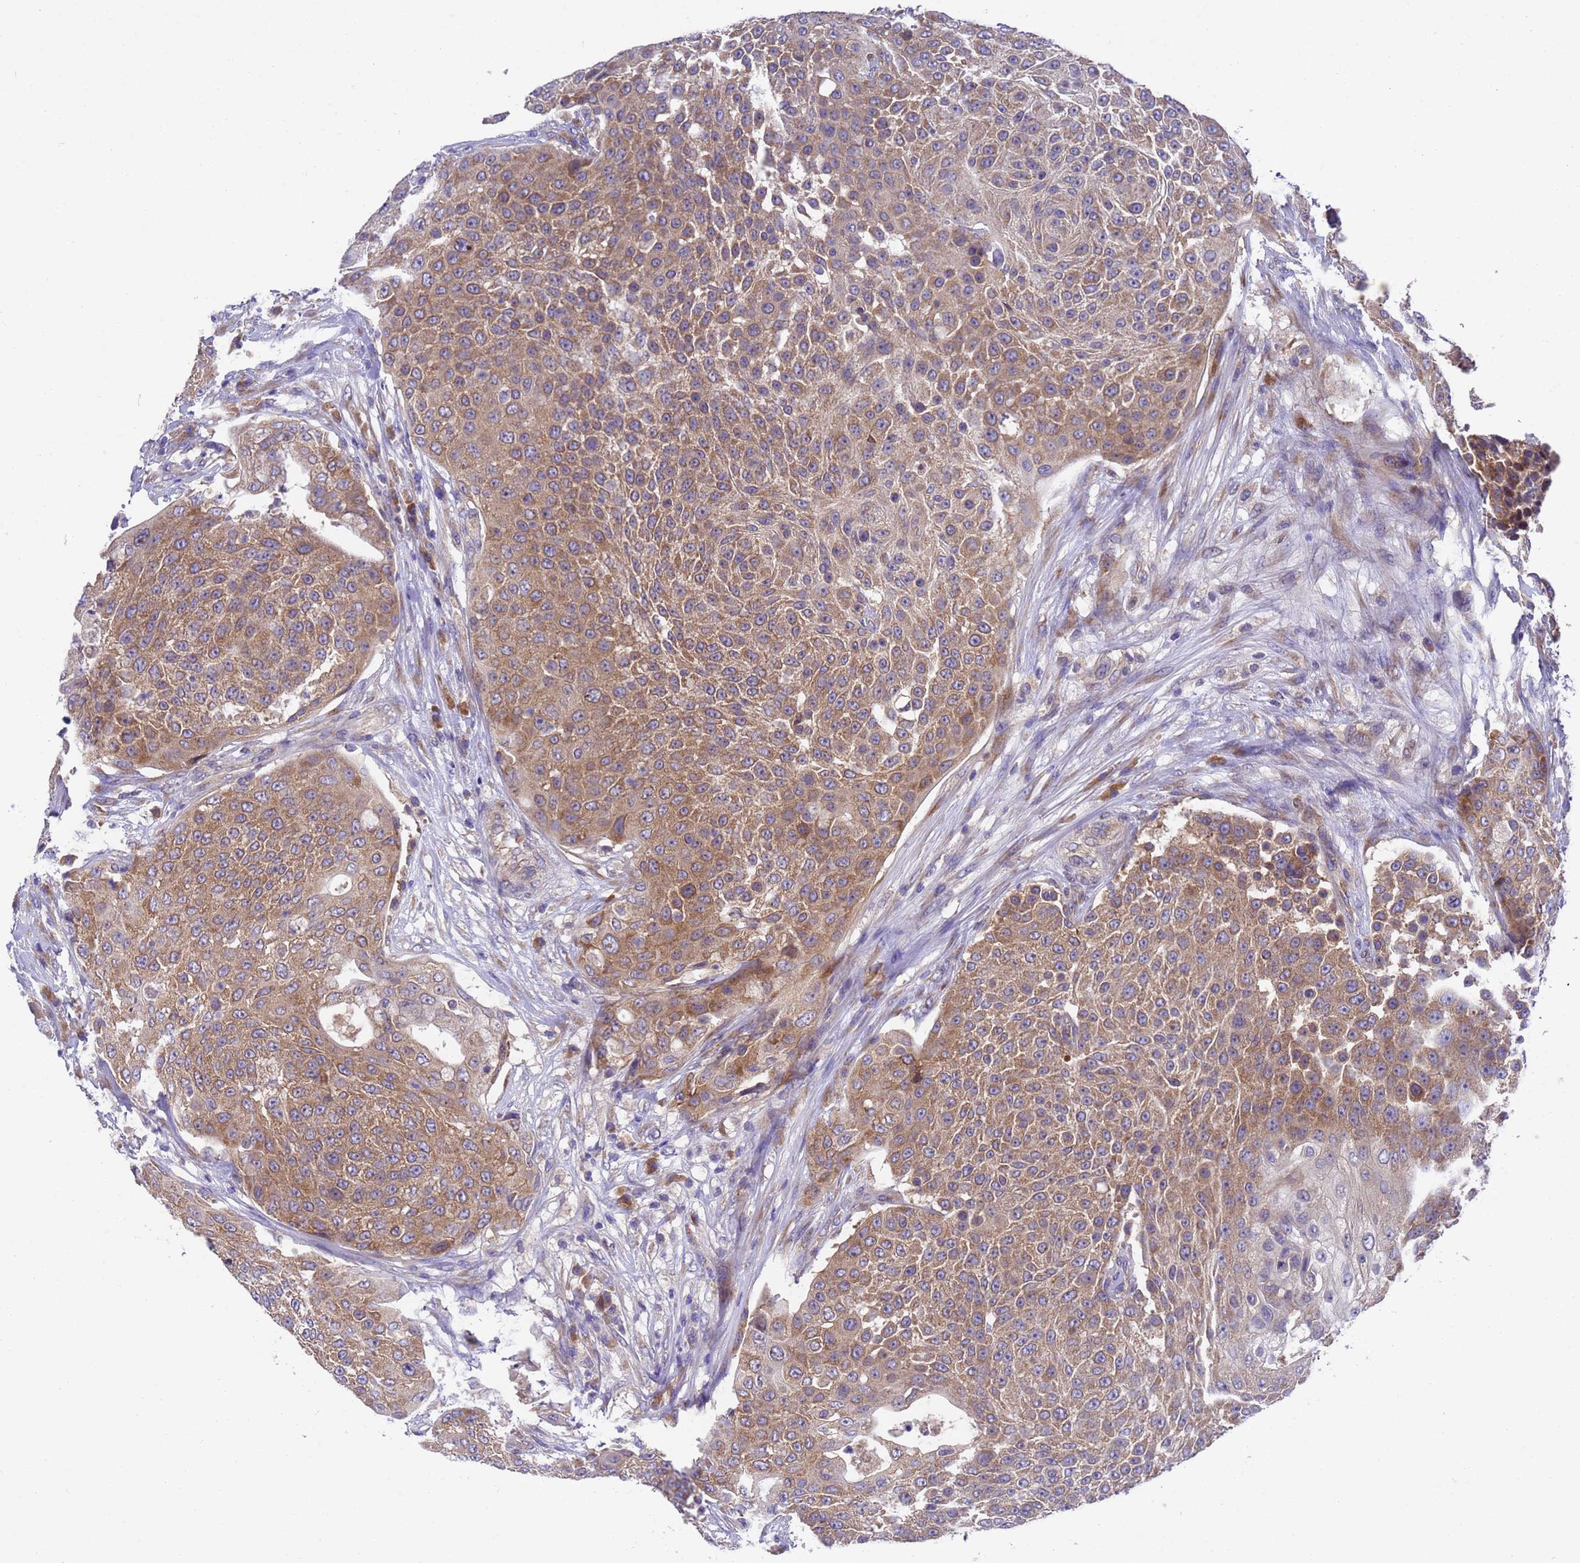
{"staining": {"intensity": "moderate", "quantity": ">75%", "location": "cytoplasmic/membranous"}, "tissue": "urothelial cancer", "cell_type": "Tumor cells", "image_type": "cancer", "snomed": [{"axis": "morphology", "description": "Urothelial carcinoma, High grade"}, {"axis": "topography", "description": "Urinary bladder"}], "caption": "The image shows immunohistochemical staining of urothelial cancer. There is moderate cytoplasmic/membranous positivity is appreciated in approximately >75% of tumor cells.", "gene": "DCAF12L2", "patient": {"sex": "female", "age": 63}}